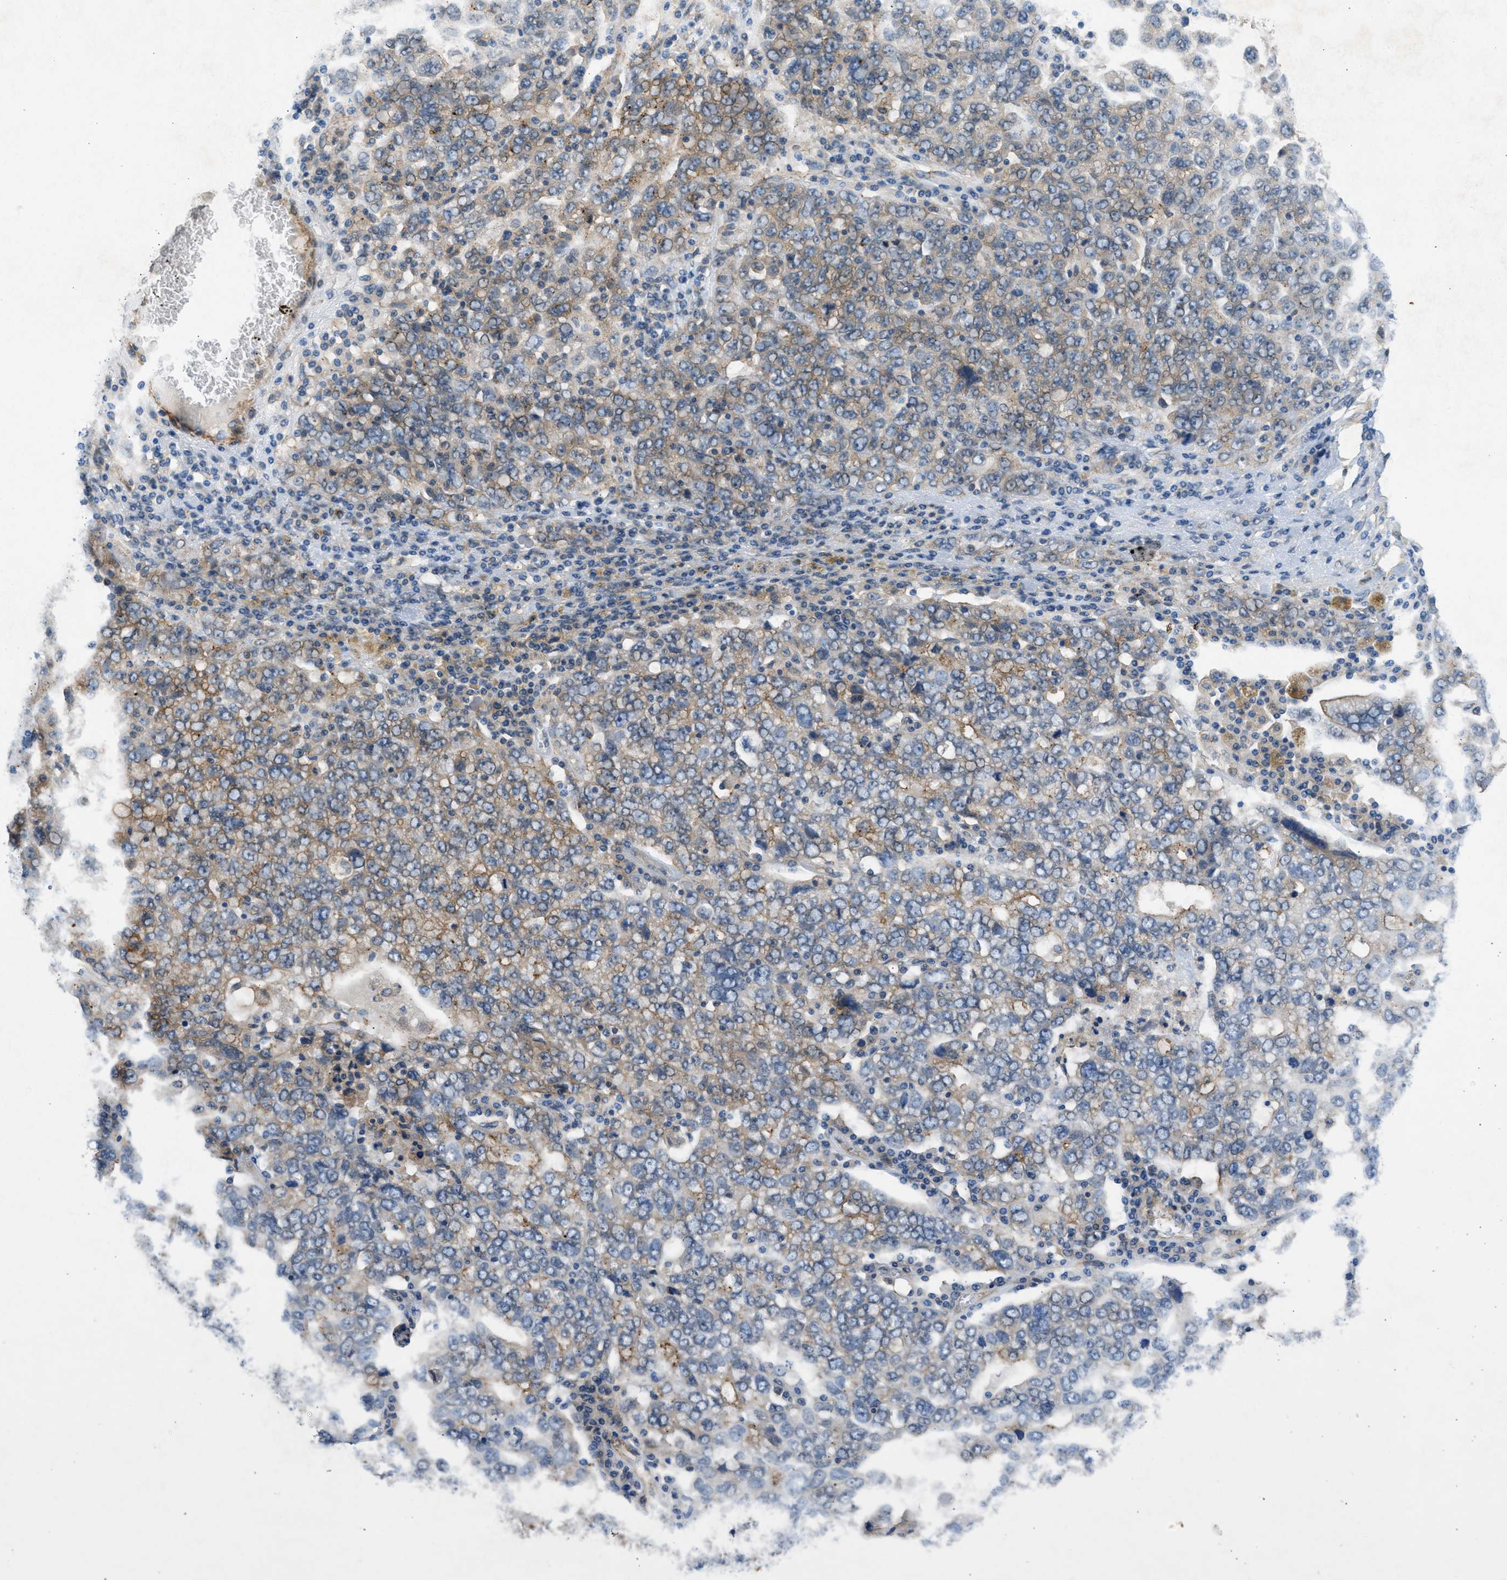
{"staining": {"intensity": "strong", "quantity": "25%-75%", "location": "cytoplasmic/membranous"}, "tissue": "ovarian cancer", "cell_type": "Tumor cells", "image_type": "cancer", "snomed": [{"axis": "morphology", "description": "Carcinoma, endometroid"}, {"axis": "topography", "description": "Ovary"}], "caption": "Human endometroid carcinoma (ovarian) stained with a brown dye demonstrates strong cytoplasmic/membranous positive positivity in approximately 25%-75% of tumor cells.", "gene": "PCNX3", "patient": {"sex": "female", "age": 62}}